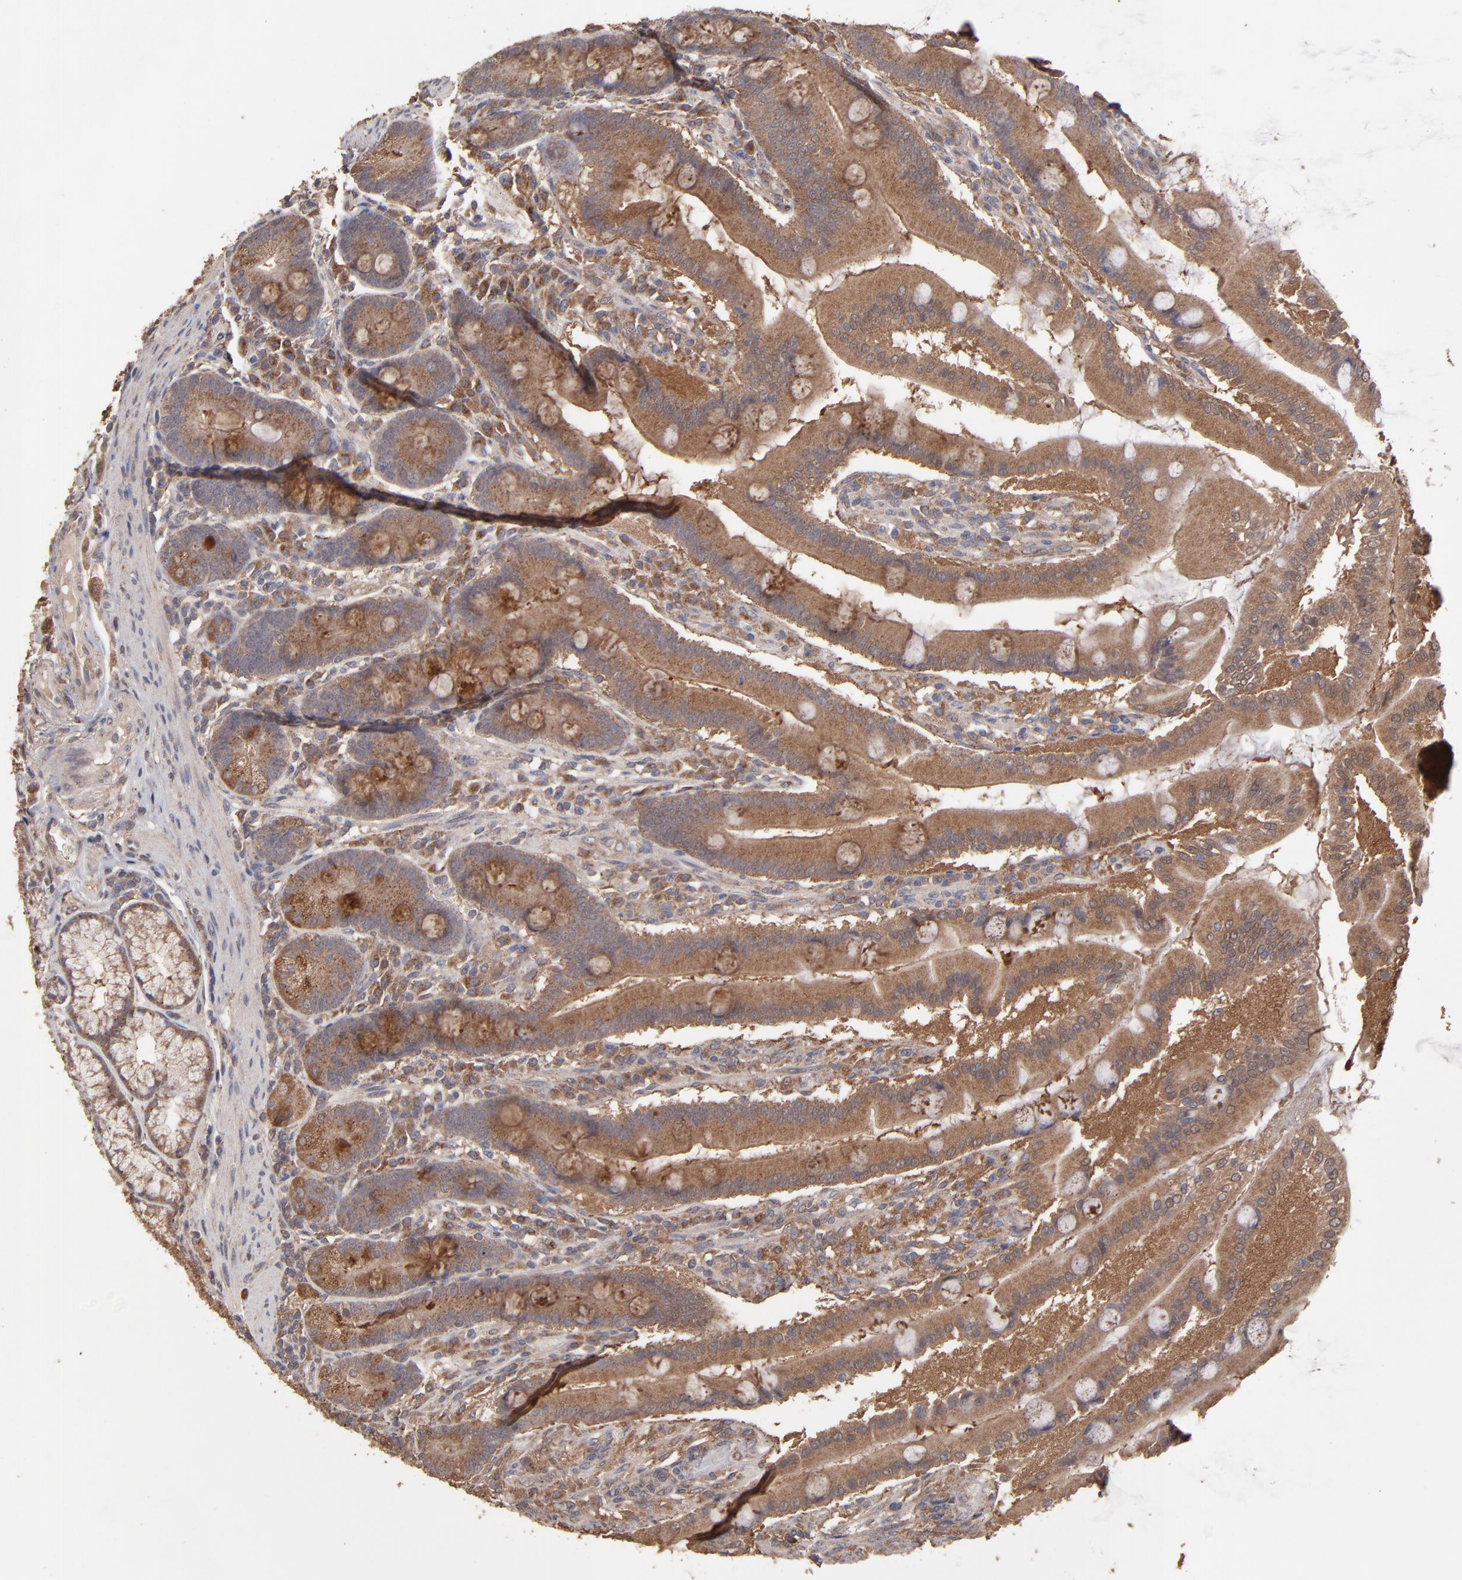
{"staining": {"intensity": "moderate", "quantity": ">75%", "location": "cytoplasmic/membranous"}, "tissue": "duodenum", "cell_type": "Glandular cells", "image_type": "normal", "snomed": [{"axis": "morphology", "description": "Normal tissue, NOS"}, {"axis": "topography", "description": "Duodenum"}], "caption": "Benign duodenum exhibits moderate cytoplasmic/membranous positivity in approximately >75% of glandular cells, visualized by immunohistochemistry. The staining was performed using DAB to visualize the protein expression in brown, while the nuclei were stained in blue with hematoxylin (Magnification: 20x).", "gene": "MMP2", "patient": {"sex": "female", "age": 64}}